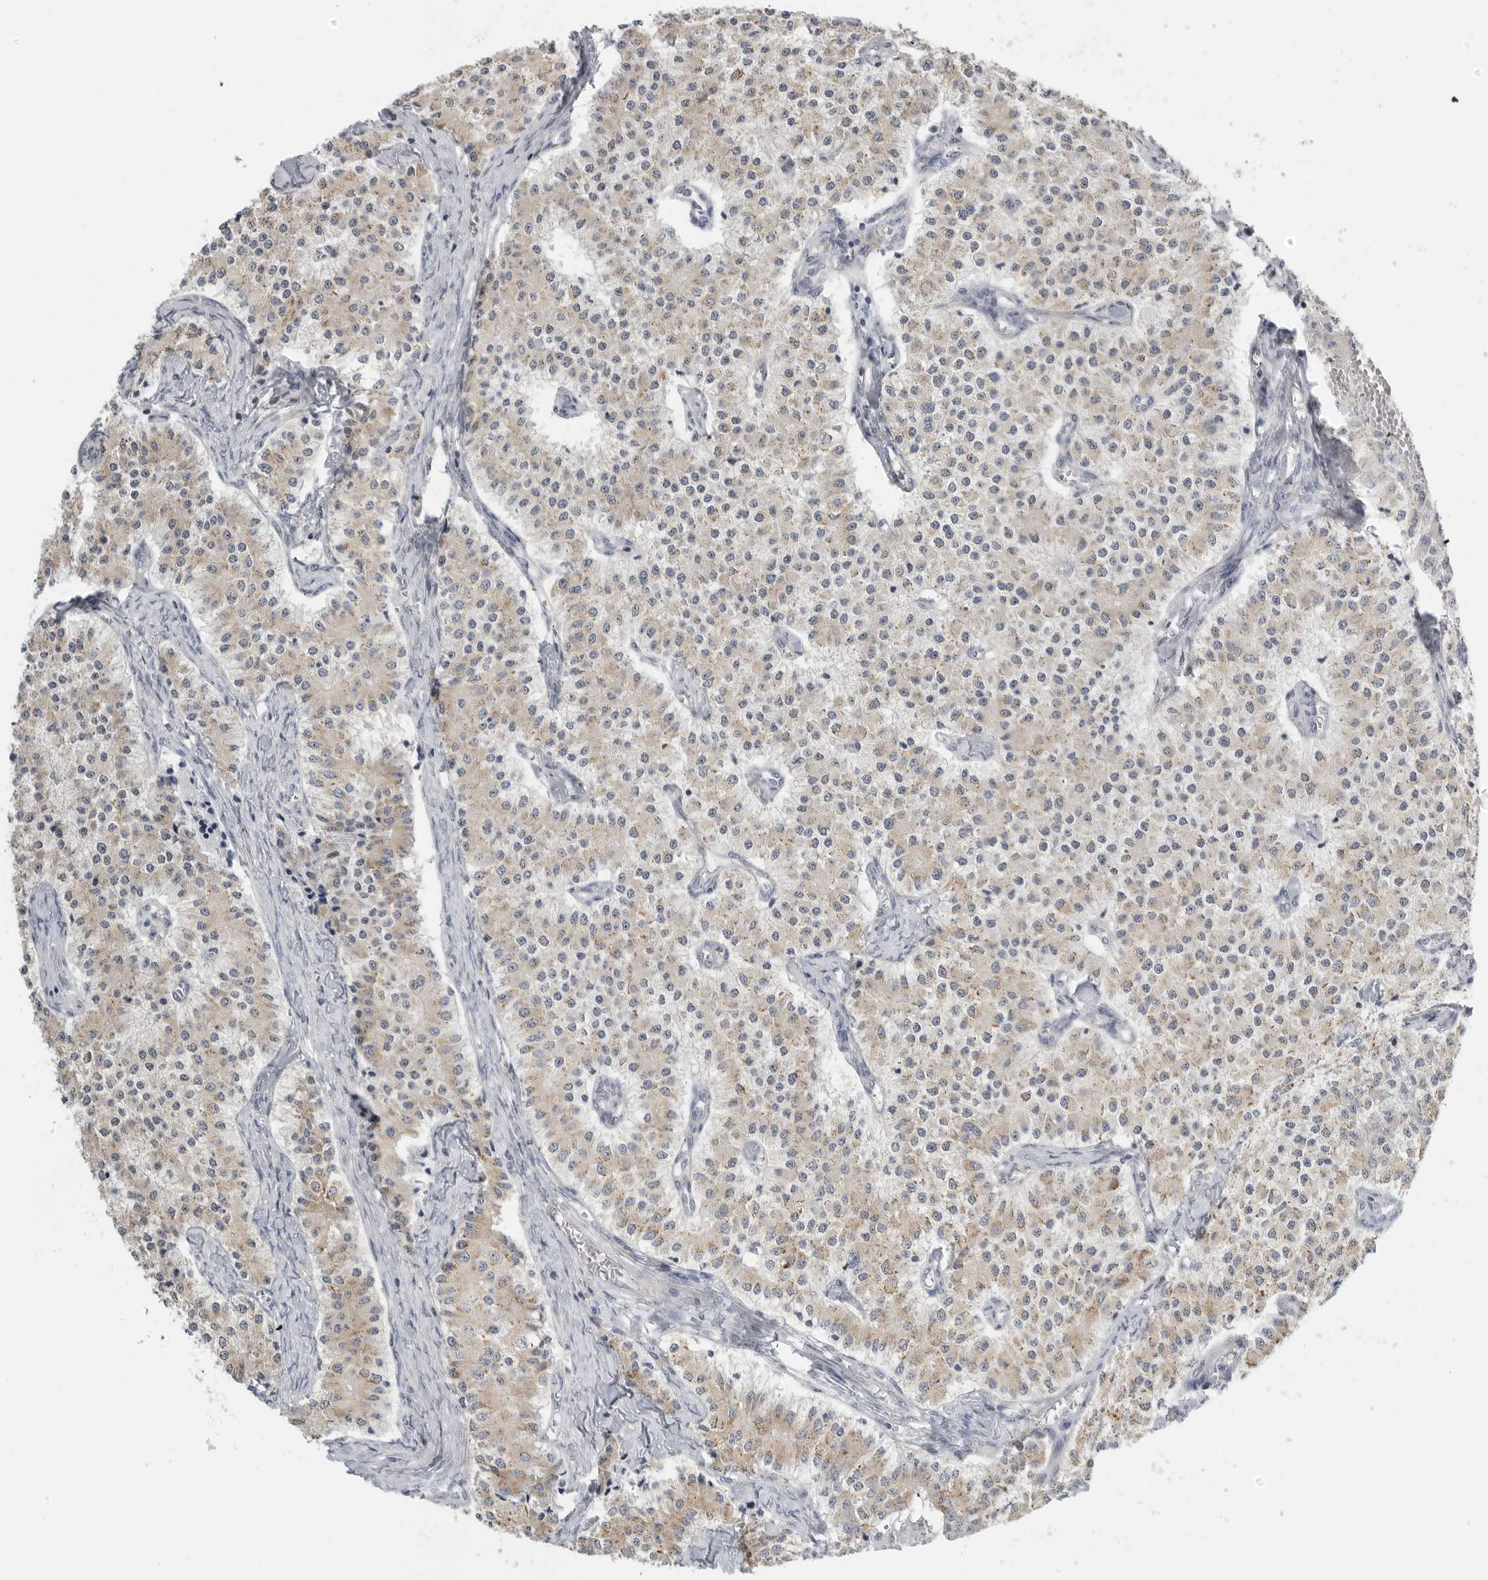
{"staining": {"intensity": "weak", "quantity": "25%-75%", "location": "cytoplasmic/membranous"}, "tissue": "carcinoid", "cell_type": "Tumor cells", "image_type": "cancer", "snomed": [{"axis": "morphology", "description": "Carcinoid, malignant, NOS"}, {"axis": "topography", "description": "Colon"}], "caption": "Tumor cells show low levels of weak cytoplasmic/membranous expression in about 25%-75% of cells in human malignant carcinoid.", "gene": "IL12RB2", "patient": {"sex": "female", "age": 52}}